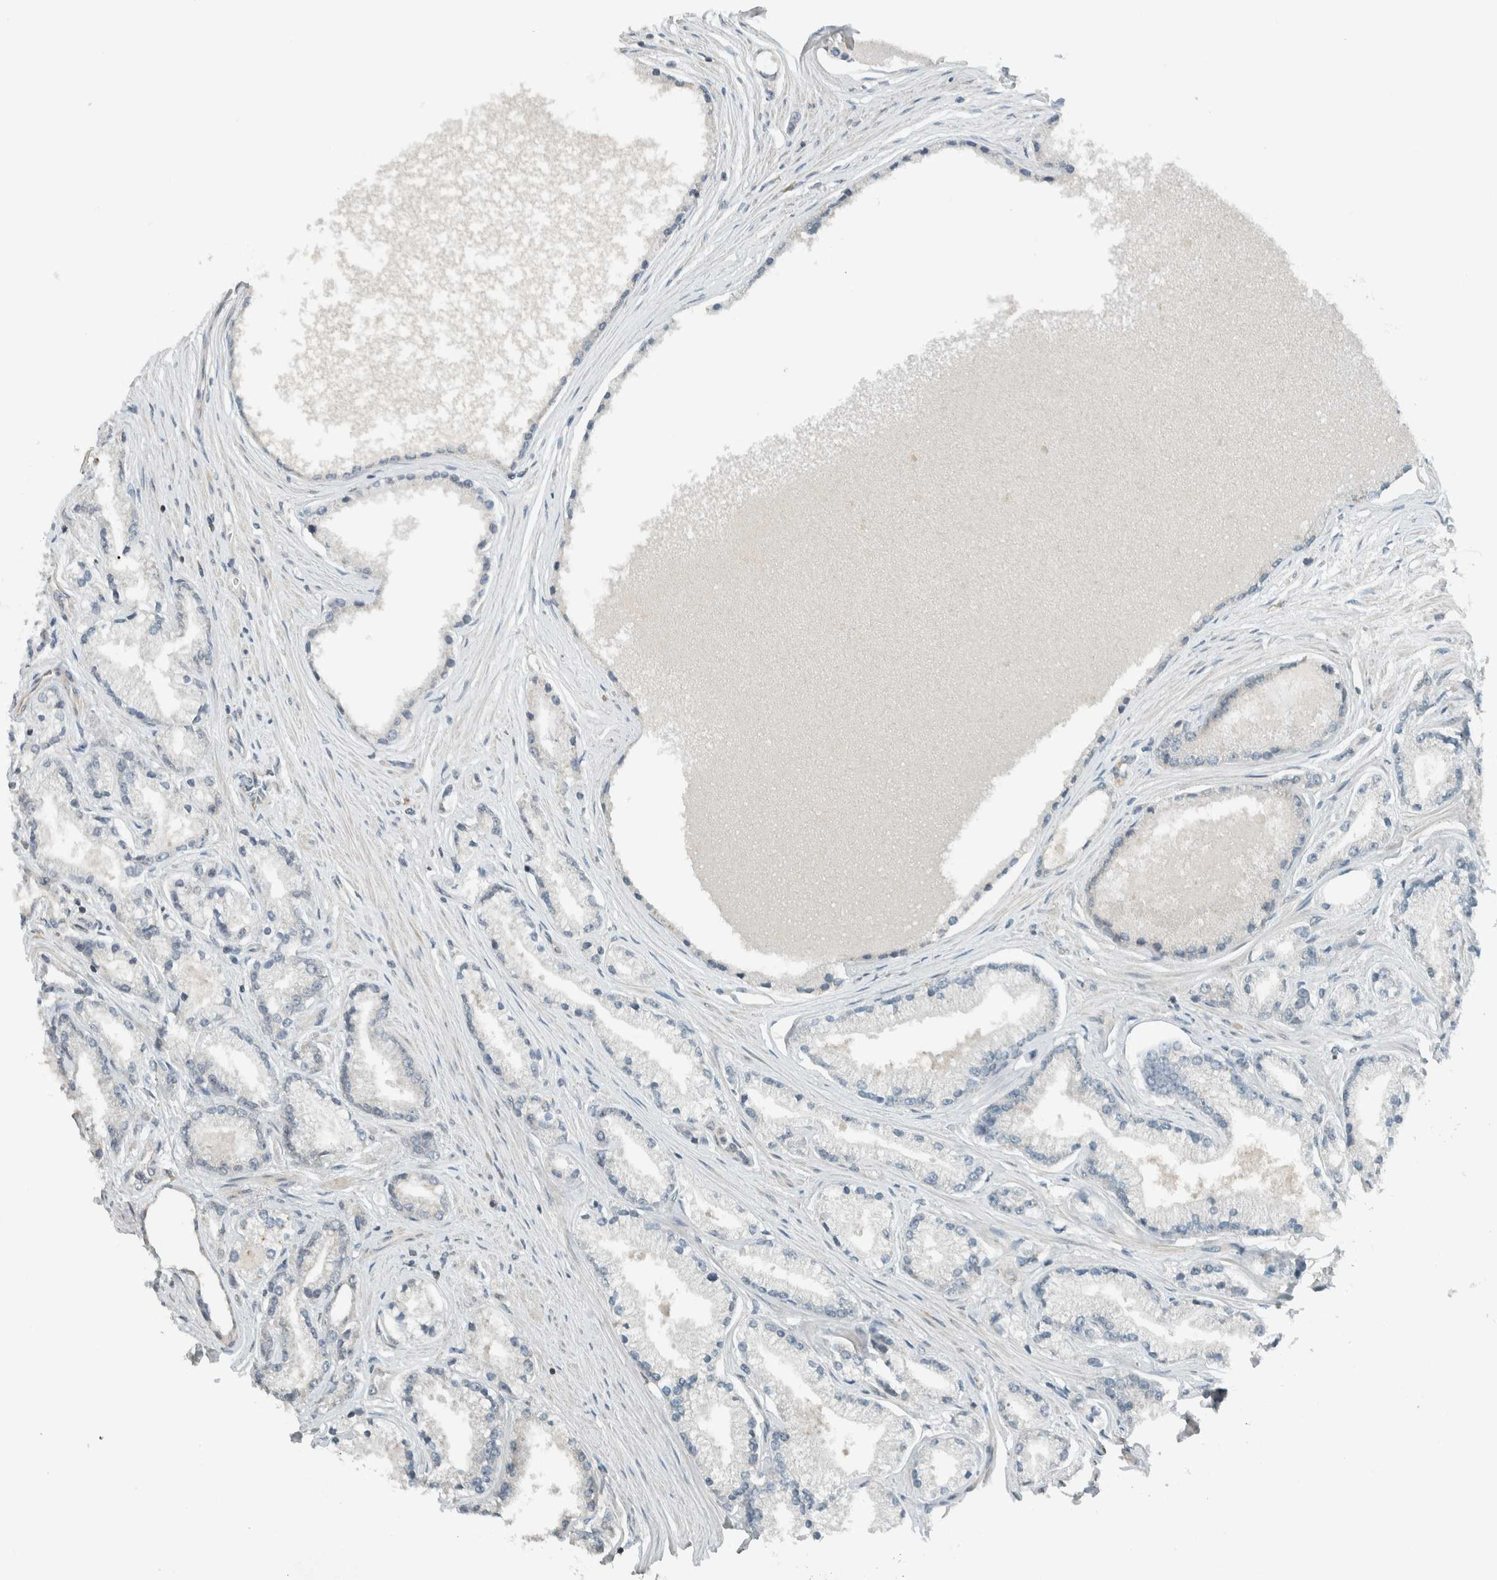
{"staining": {"intensity": "negative", "quantity": "none", "location": "none"}, "tissue": "prostate cancer", "cell_type": "Tumor cells", "image_type": "cancer", "snomed": [{"axis": "morphology", "description": "Adenocarcinoma, High grade"}, {"axis": "topography", "description": "Prostate"}], "caption": "A photomicrograph of human prostate cancer is negative for staining in tumor cells.", "gene": "SEL1L", "patient": {"sex": "male", "age": 71}}